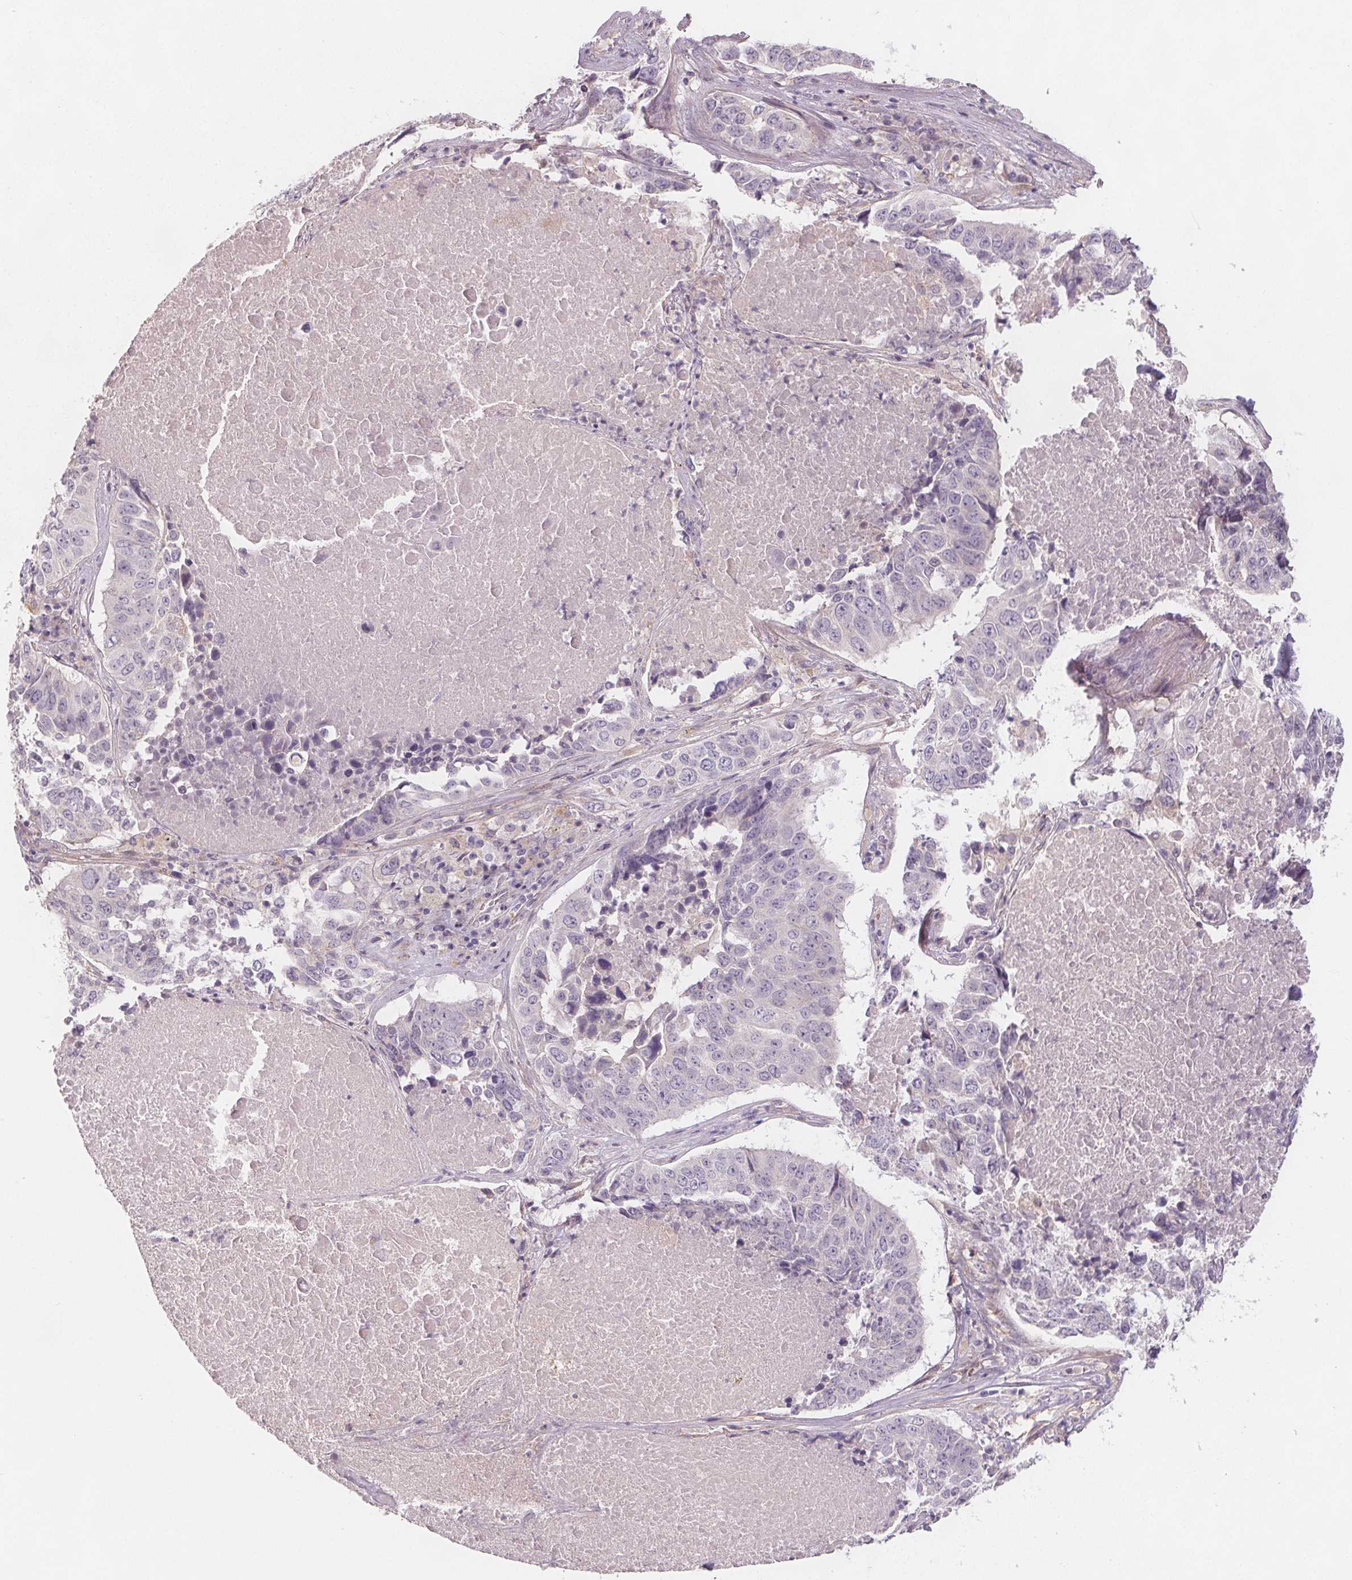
{"staining": {"intensity": "negative", "quantity": "none", "location": "none"}, "tissue": "lung cancer", "cell_type": "Tumor cells", "image_type": "cancer", "snomed": [{"axis": "morphology", "description": "Normal tissue, NOS"}, {"axis": "morphology", "description": "Squamous cell carcinoma, NOS"}, {"axis": "topography", "description": "Bronchus"}, {"axis": "topography", "description": "Lung"}], "caption": "Immunohistochemistry (IHC) of human squamous cell carcinoma (lung) exhibits no positivity in tumor cells.", "gene": "VNN1", "patient": {"sex": "male", "age": 64}}